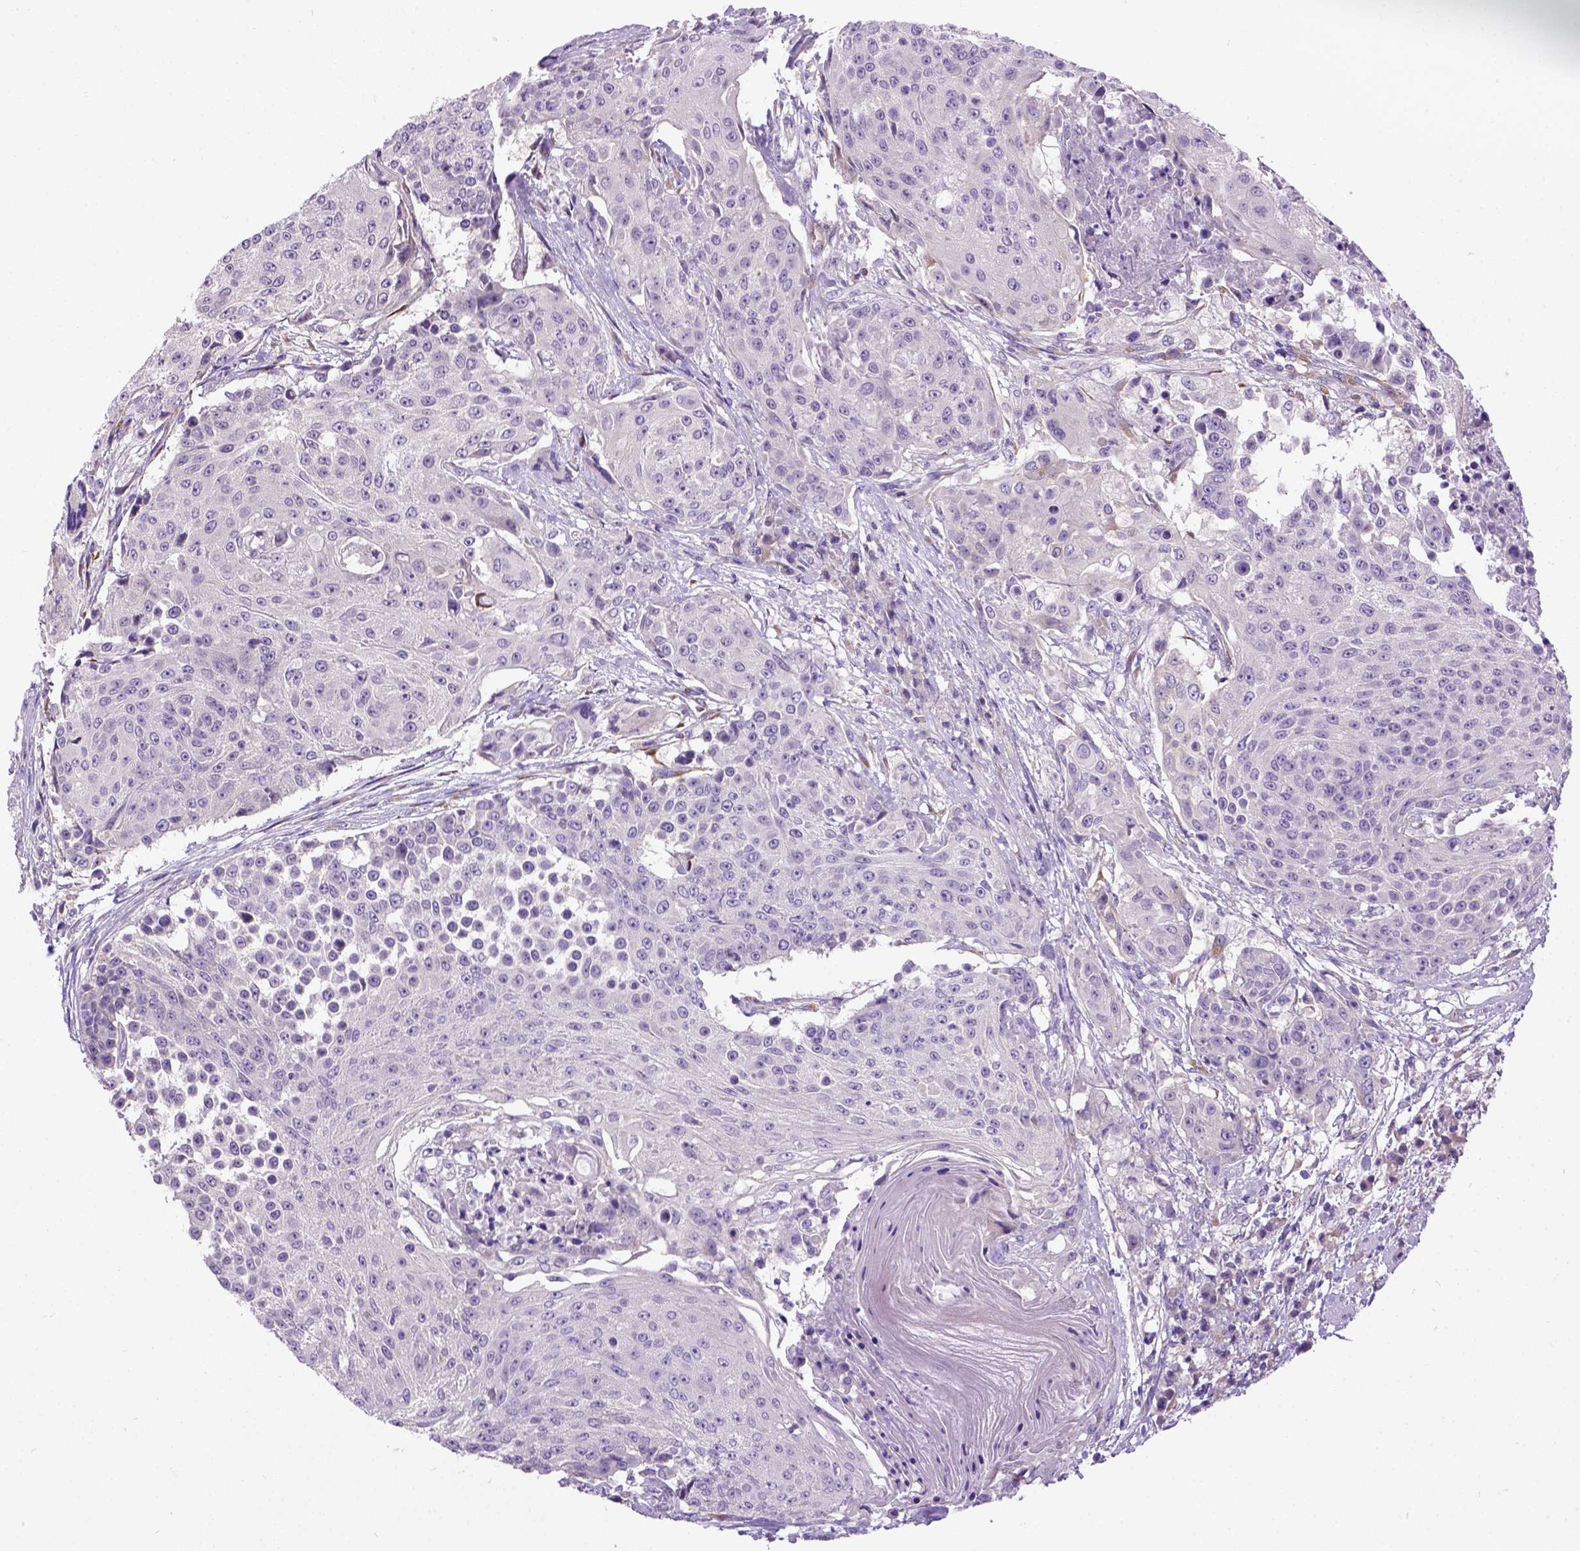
{"staining": {"intensity": "negative", "quantity": "none", "location": "none"}, "tissue": "urothelial cancer", "cell_type": "Tumor cells", "image_type": "cancer", "snomed": [{"axis": "morphology", "description": "Urothelial carcinoma, High grade"}, {"axis": "topography", "description": "Urinary bladder"}], "caption": "The immunohistochemistry (IHC) histopathology image has no significant expression in tumor cells of high-grade urothelial carcinoma tissue.", "gene": "NEK5", "patient": {"sex": "female", "age": 63}}